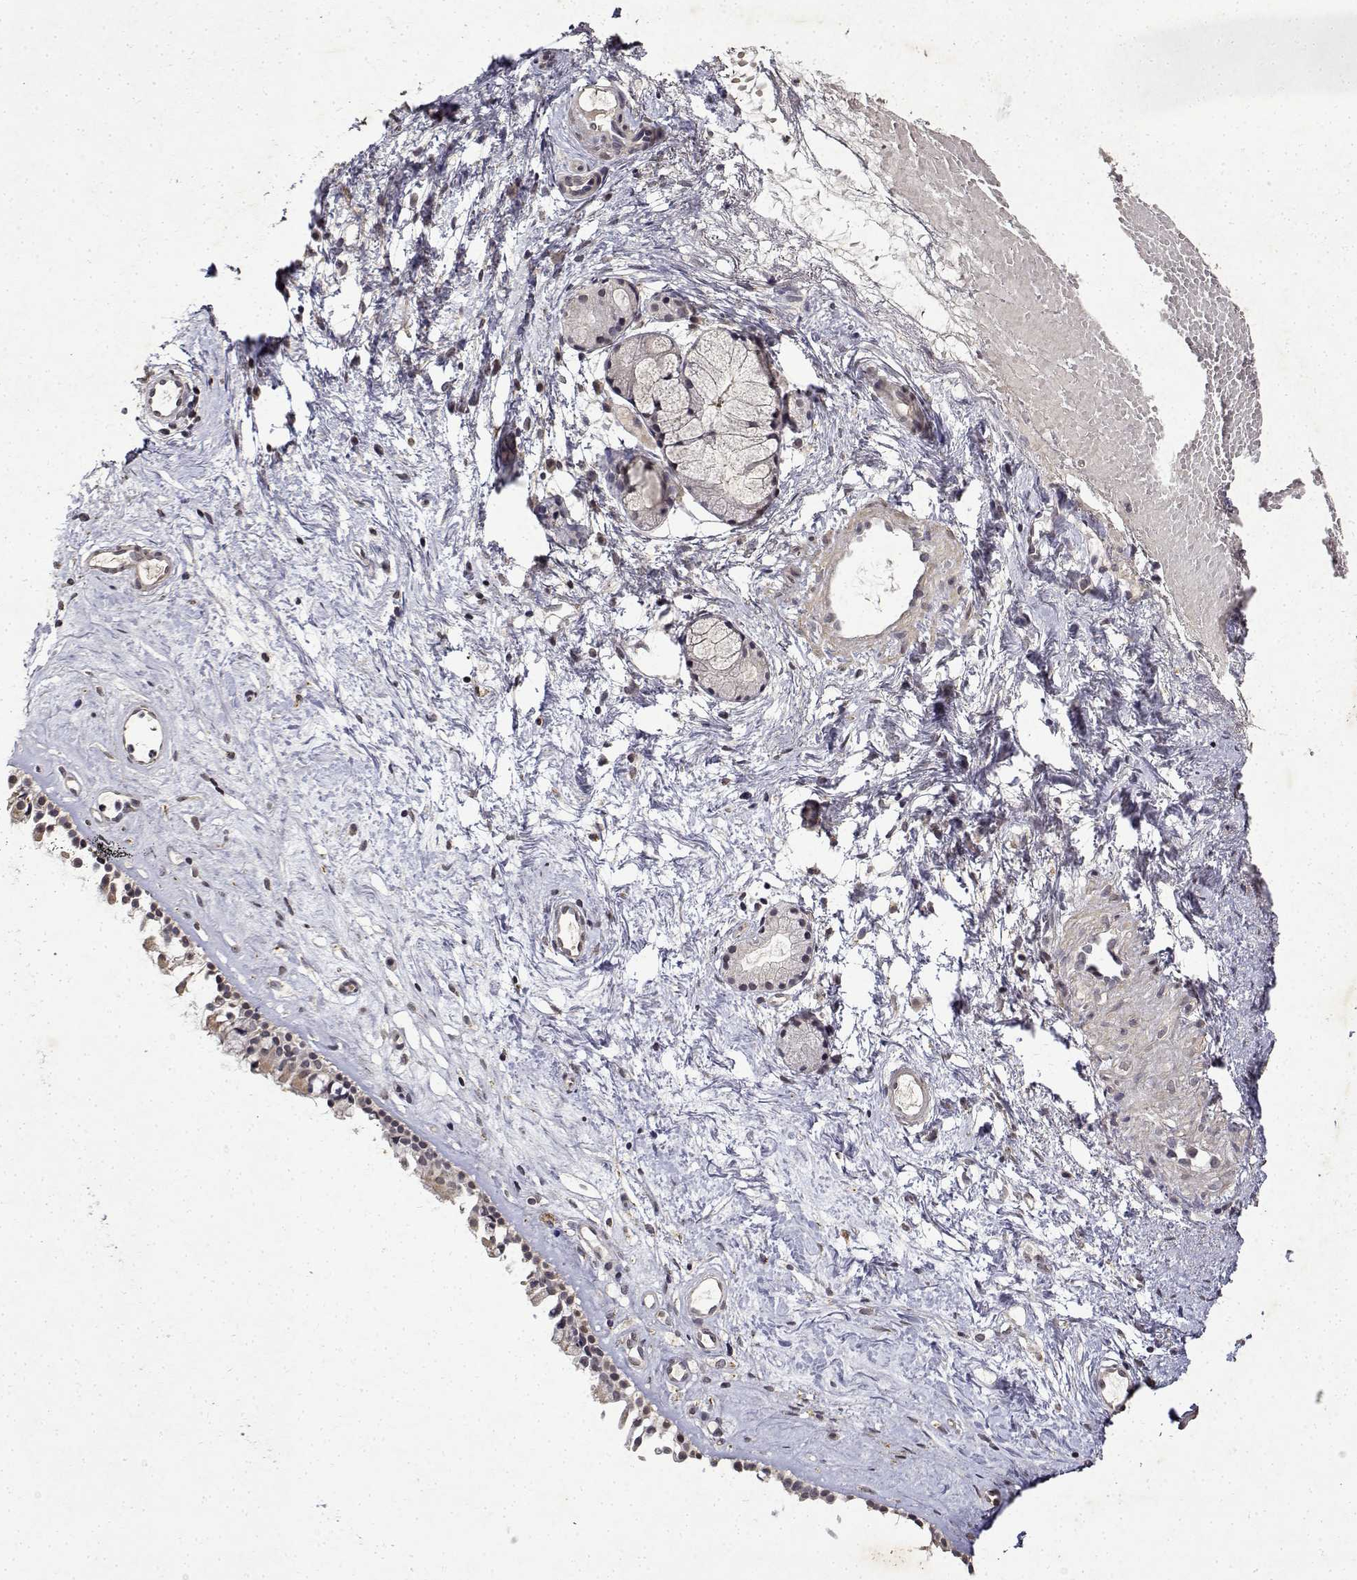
{"staining": {"intensity": "negative", "quantity": "none", "location": "none"}, "tissue": "nasopharynx", "cell_type": "Respiratory epithelial cells", "image_type": "normal", "snomed": [{"axis": "morphology", "description": "Normal tissue, NOS"}, {"axis": "topography", "description": "Nasopharynx"}], "caption": "Immunohistochemistry (IHC) of benign nasopharynx demonstrates no expression in respiratory epithelial cells. (Brightfield microscopy of DAB (3,3'-diaminobenzidine) IHC at high magnification).", "gene": "BDNF", "patient": {"sex": "female", "age": 52}}